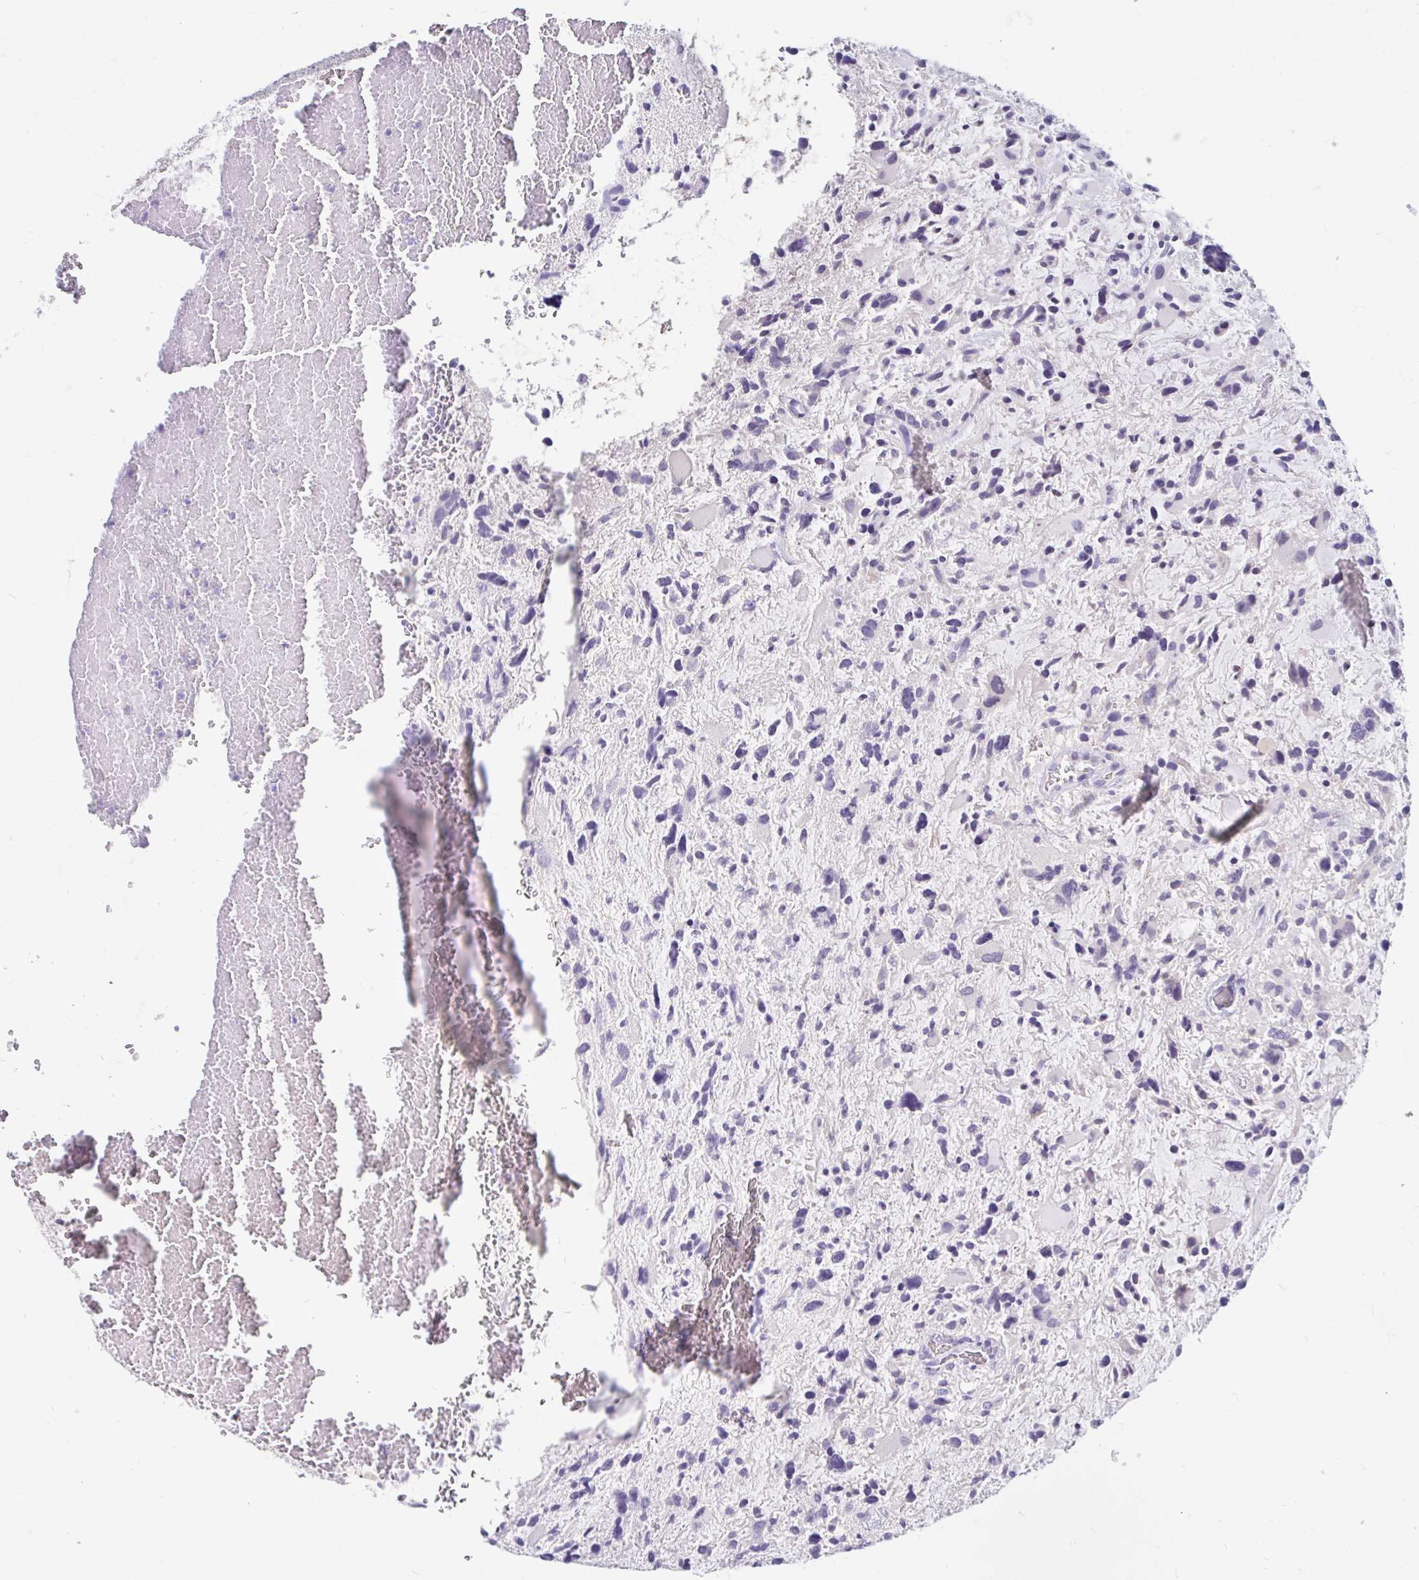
{"staining": {"intensity": "negative", "quantity": "none", "location": "none"}, "tissue": "glioma", "cell_type": "Tumor cells", "image_type": "cancer", "snomed": [{"axis": "morphology", "description": "Glioma, malignant, High grade"}, {"axis": "topography", "description": "Brain"}], "caption": "Immunohistochemistry image of neoplastic tissue: glioma stained with DAB (3,3'-diaminobenzidine) demonstrates no significant protein staining in tumor cells.", "gene": "ADH1A", "patient": {"sex": "female", "age": 11}}